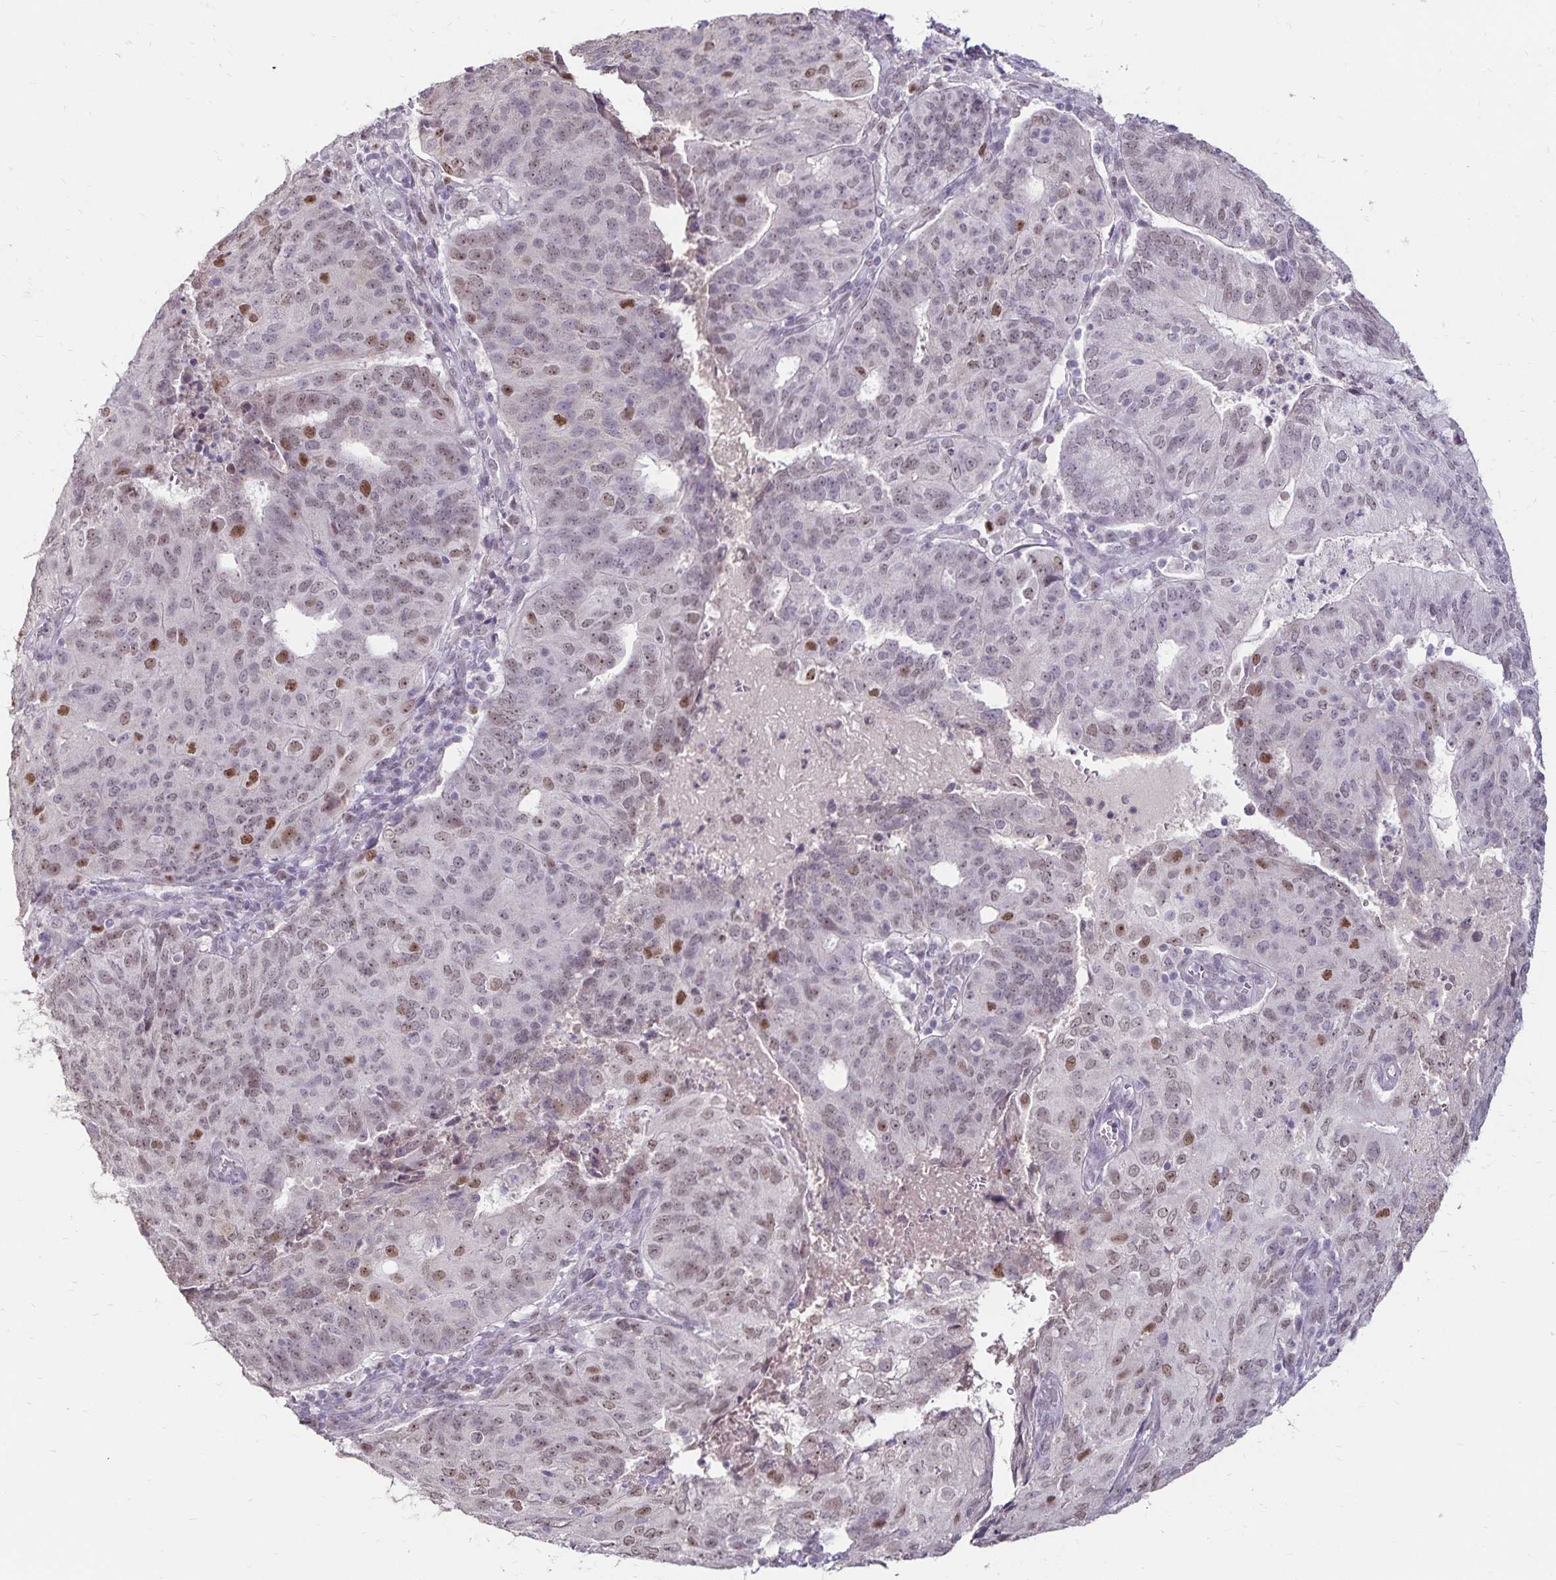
{"staining": {"intensity": "moderate", "quantity": "<25%", "location": "nuclear"}, "tissue": "endometrial cancer", "cell_type": "Tumor cells", "image_type": "cancer", "snomed": [{"axis": "morphology", "description": "Adenocarcinoma, NOS"}, {"axis": "topography", "description": "Endometrium"}], "caption": "DAB (3,3'-diaminobenzidine) immunohistochemical staining of endometrial adenocarcinoma reveals moderate nuclear protein staining in approximately <25% of tumor cells.", "gene": "POLB", "patient": {"sex": "female", "age": 82}}